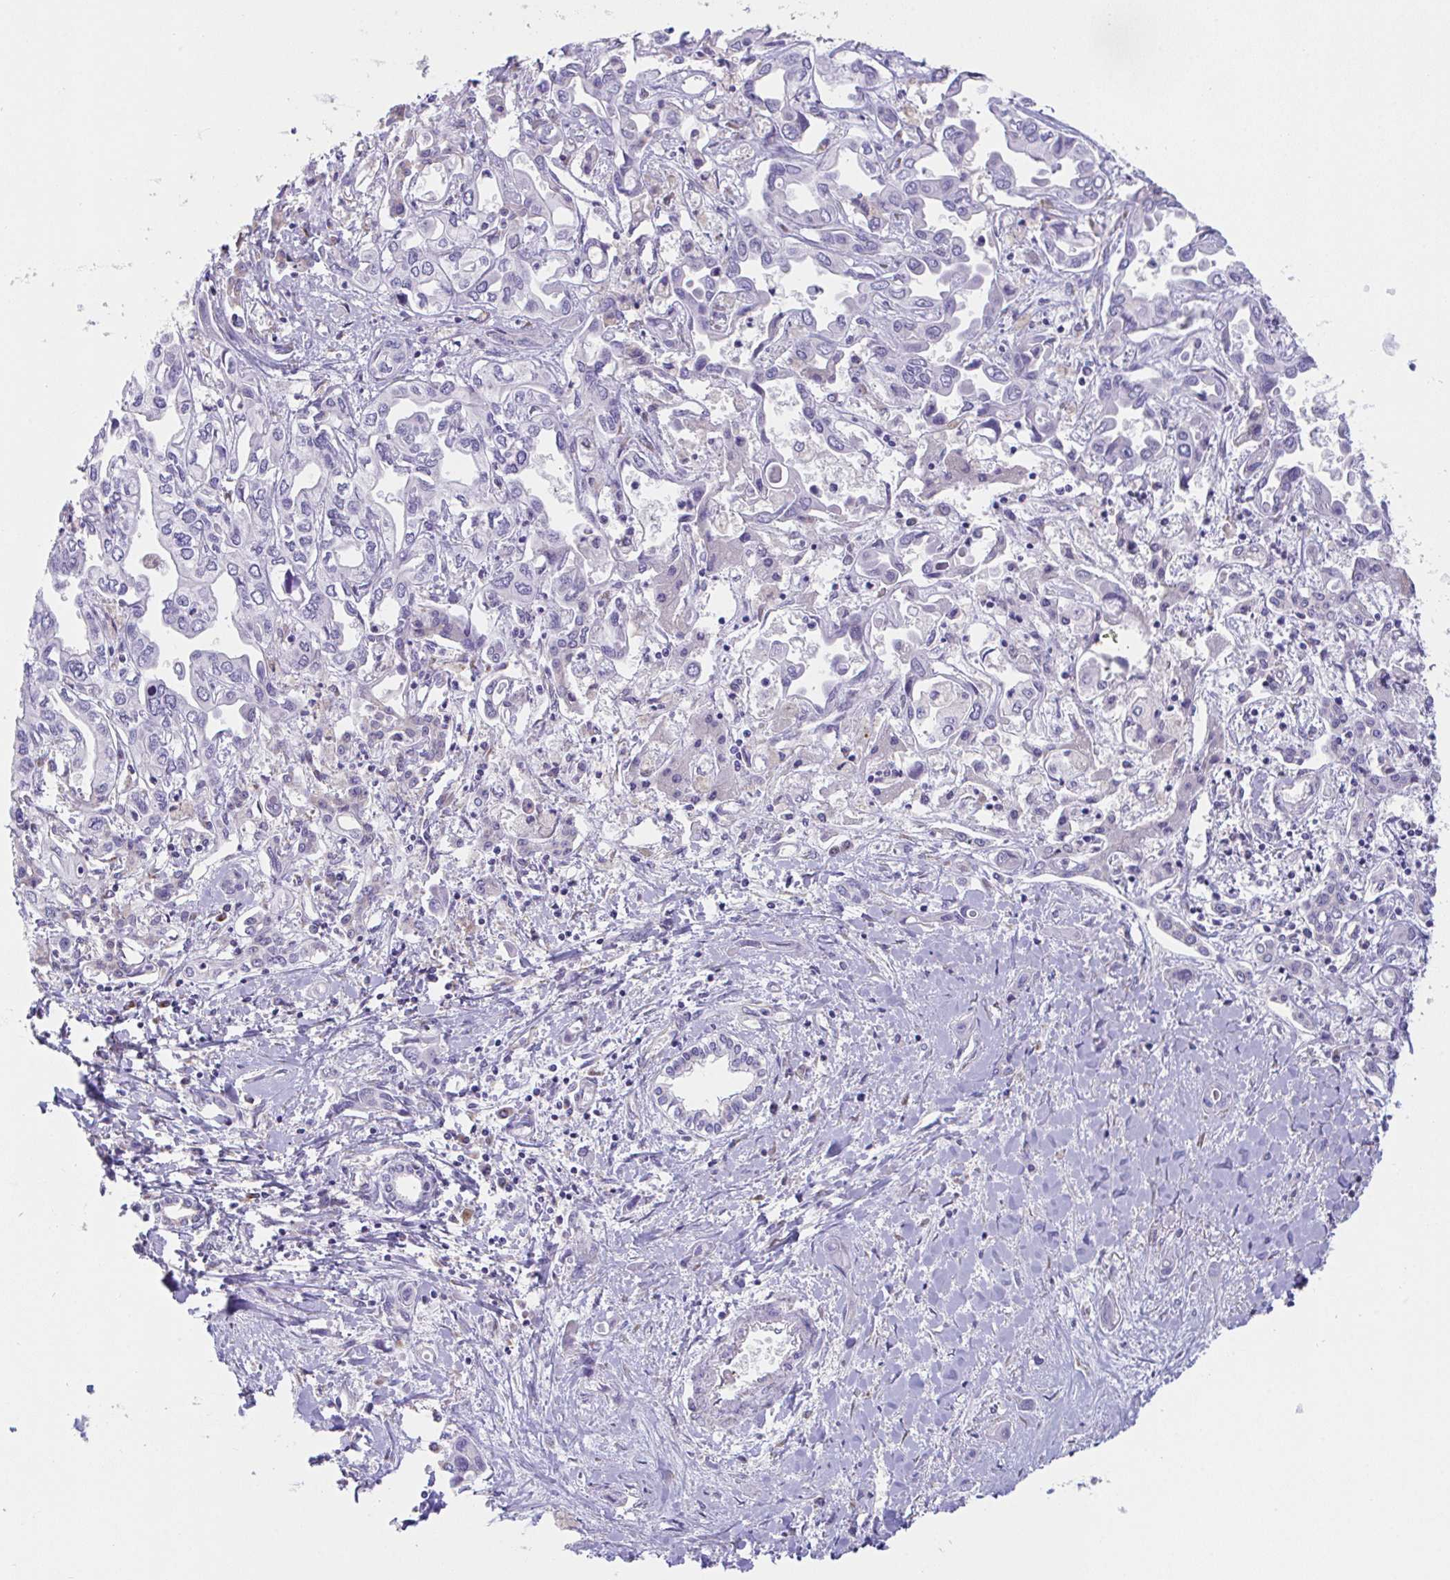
{"staining": {"intensity": "negative", "quantity": "none", "location": "none"}, "tissue": "liver cancer", "cell_type": "Tumor cells", "image_type": "cancer", "snomed": [{"axis": "morphology", "description": "Cholangiocarcinoma"}, {"axis": "topography", "description": "Liver"}], "caption": "Immunohistochemistry of human liver cancer (cholangiocarcinoma) shows no expression in tumor cells.", "gene": "MIA3", "patient": {"sex": "female", "age": 64}}